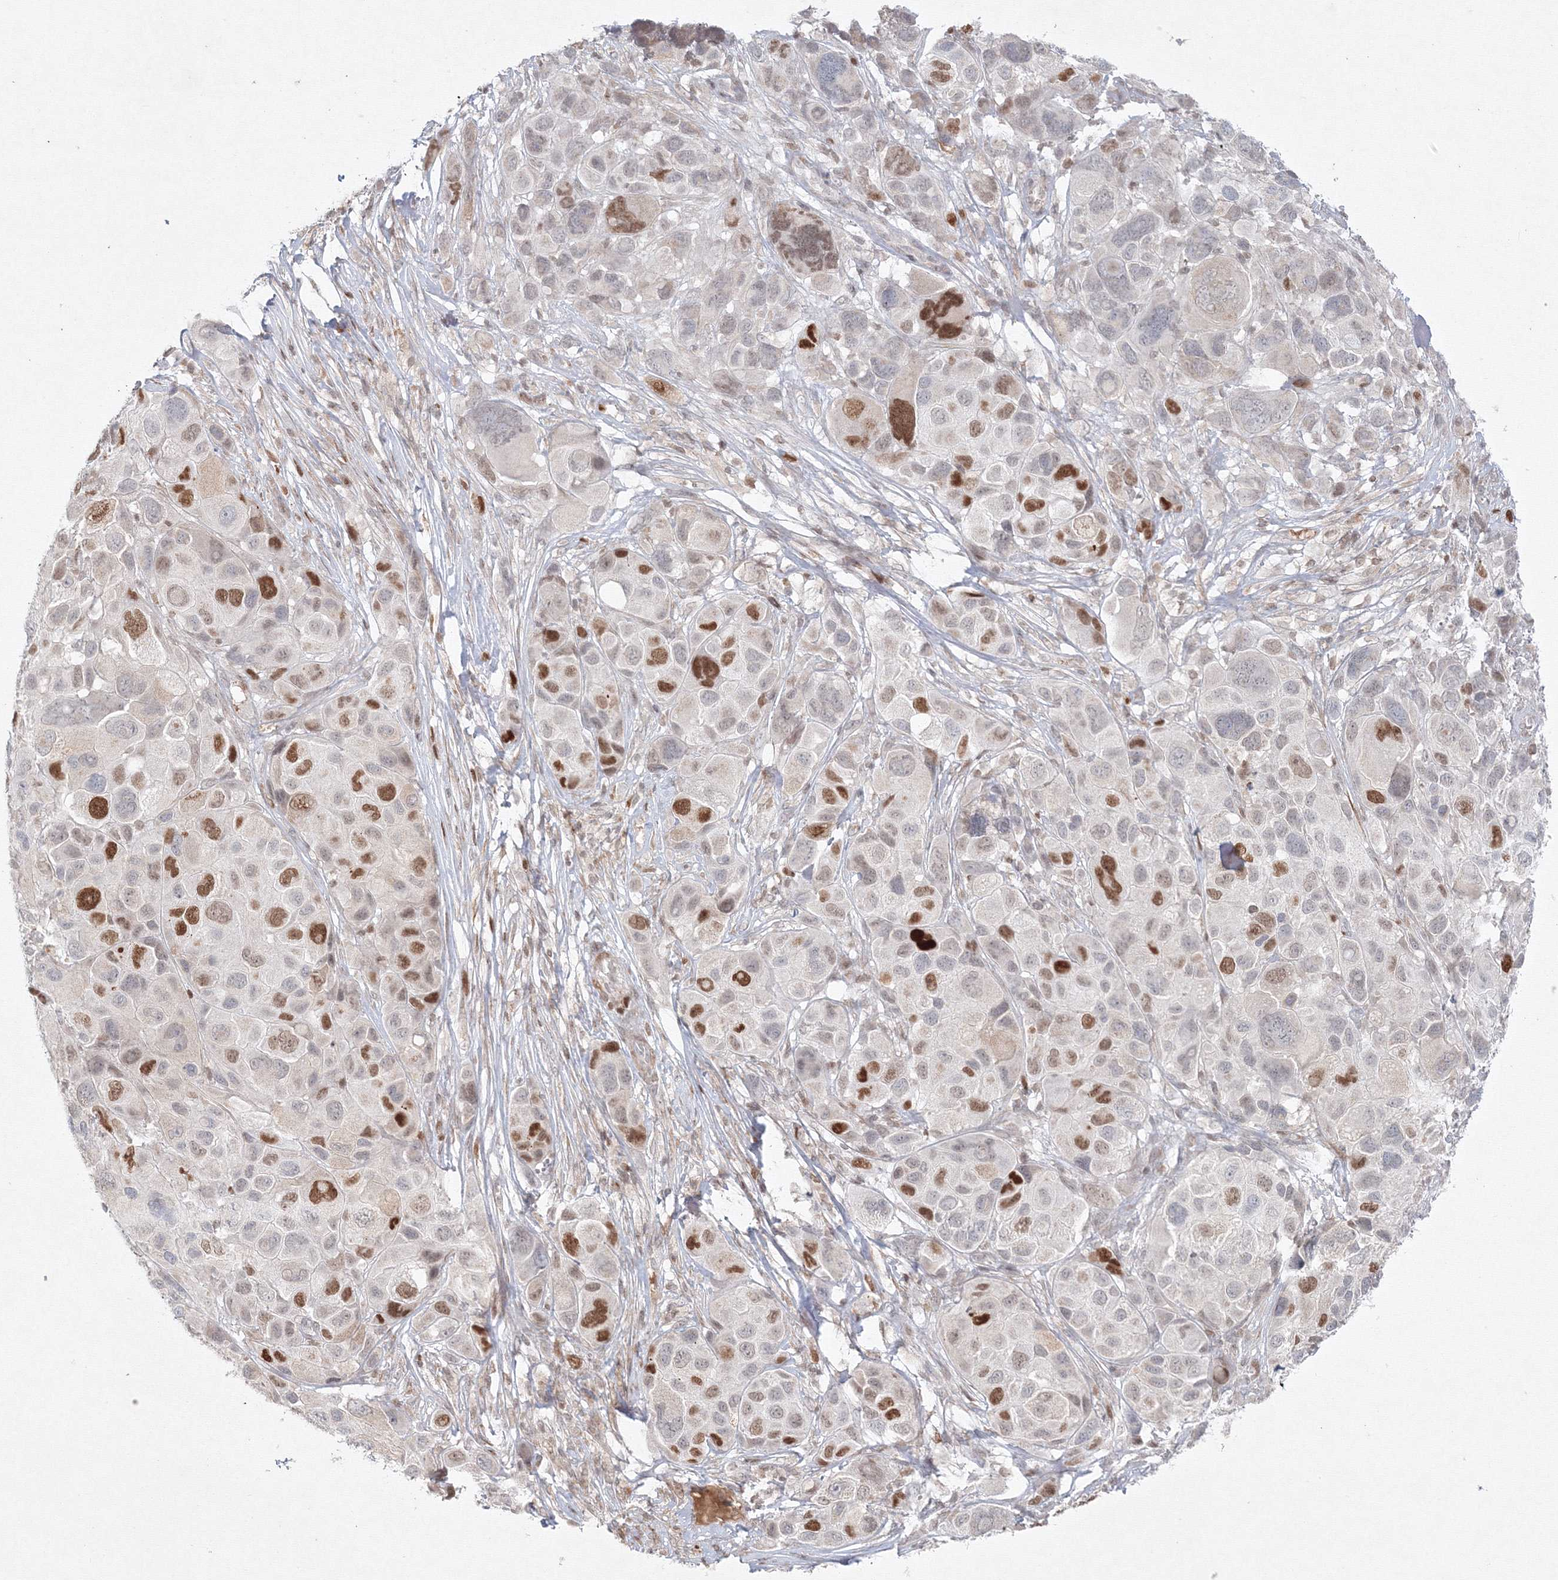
{"staining": {"intensity": "moderate", "quantity": "<25%", "location": "nuclear"}, "tissue": "melanoma", "cell_type": "Tumor cells", "image_type": "cancer", "snomed": [{"axis": "morphology", "description": "Malignant melanoma, NOS"}, {"axis": "topography", "description": "Skin of trunk"}], "caption": "Malignant melanoma was stained to show a protein in brown. There is low levels of moderate nuclear staining in approximately <25% of tumor cells.", "gene": "KIF4A", "patient": {"sex": "male", "age": 71}}